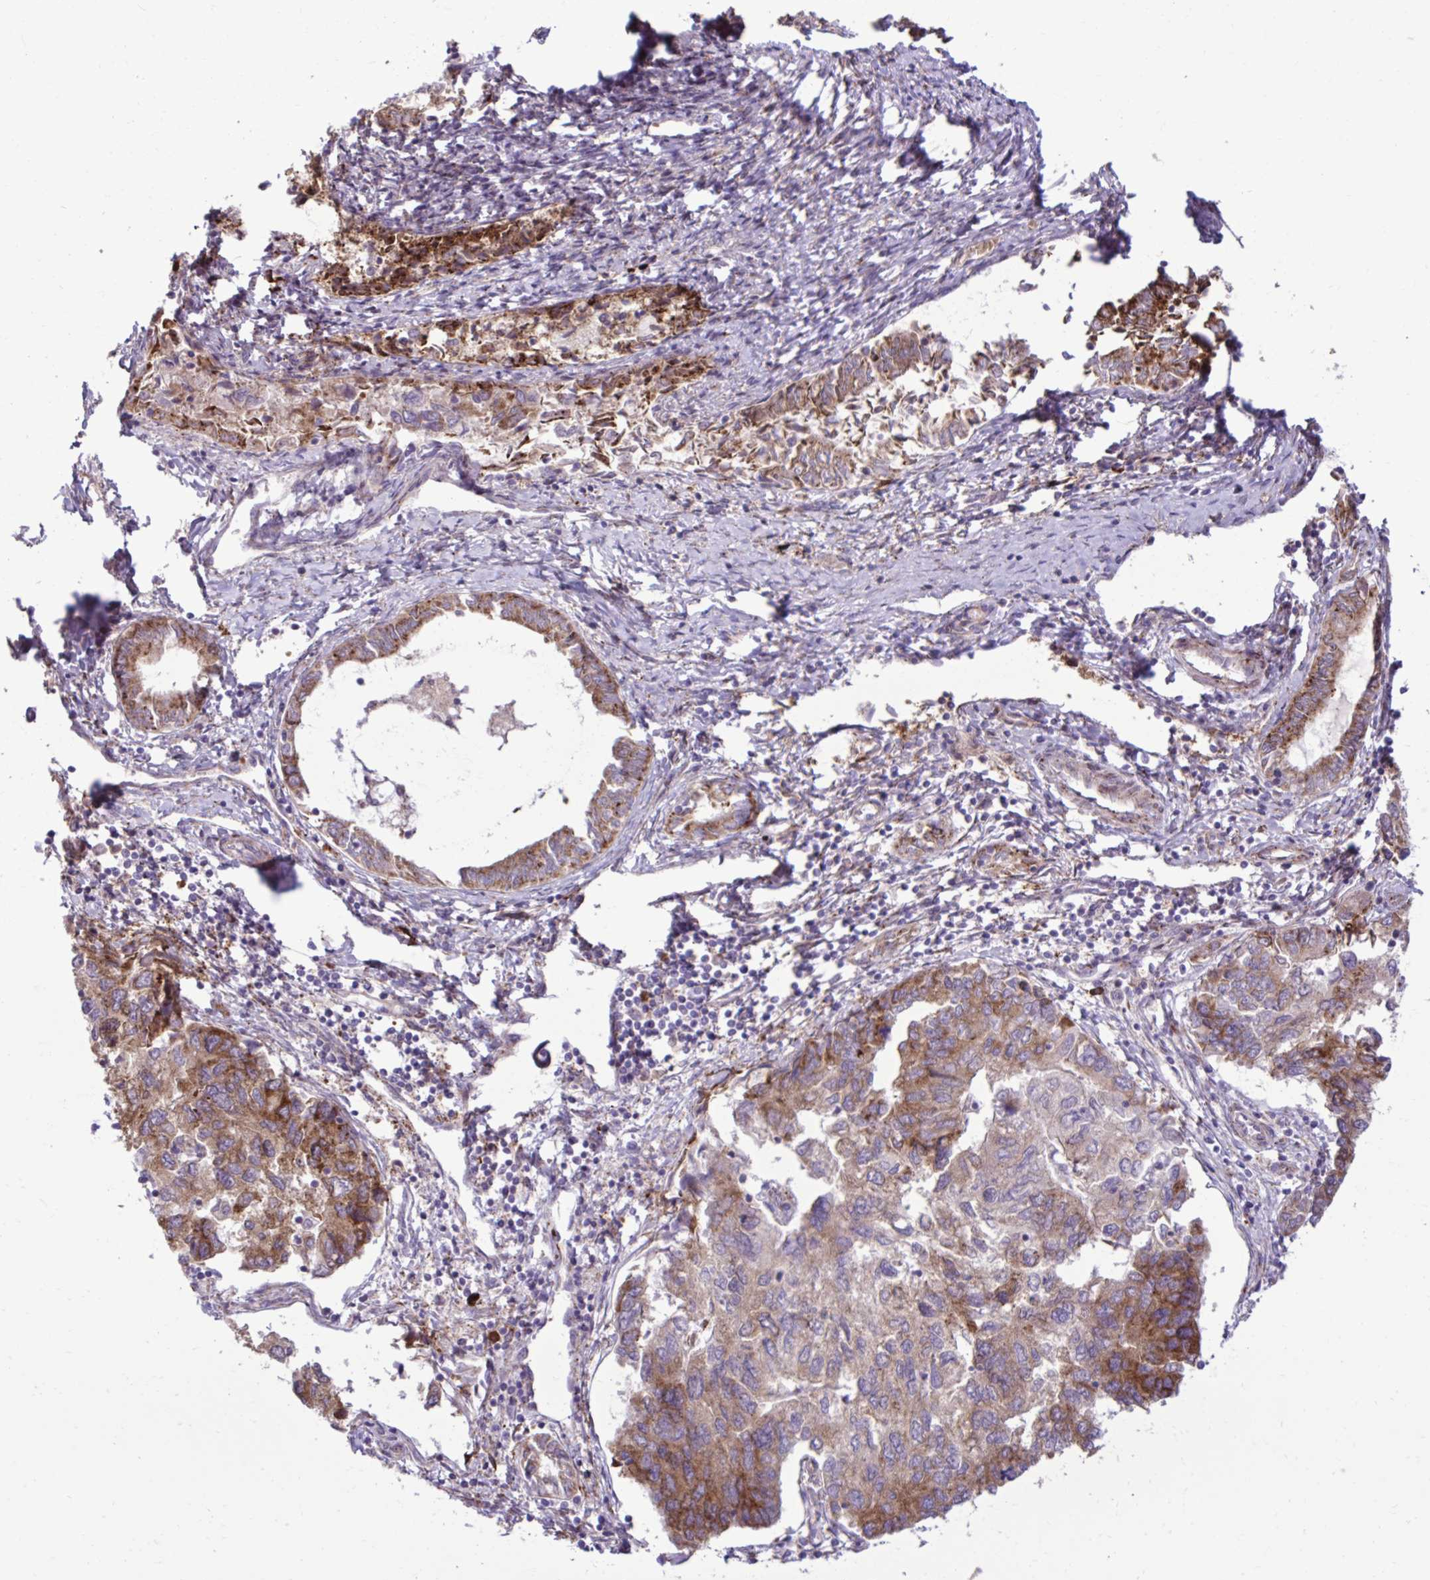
{"staining": {"intensity": "moderate", "quantity": "25%-75%", "location": "cytoplasmic/membranous"}, "tissue": "endometrial cancer", "cell_type": "Tumor cells", "image_type": "cancer", "snomed": [{"axis": "morphology", "description": "Carcinoma, NOS"}, {"axis": "topography", "description": "Uterus"}], "caption": "An IHC photomicrograph of neoplastic tissue is shown. Protein staining in brown labels moderate cytoplasmic/membranous positivity in endometrial cancer within tumor cells. (brown staining indicates protein expression, while blue staining denotes nuclei).", "gene": "LIMS1", "patient": {"sex": "female", "age": 76}}